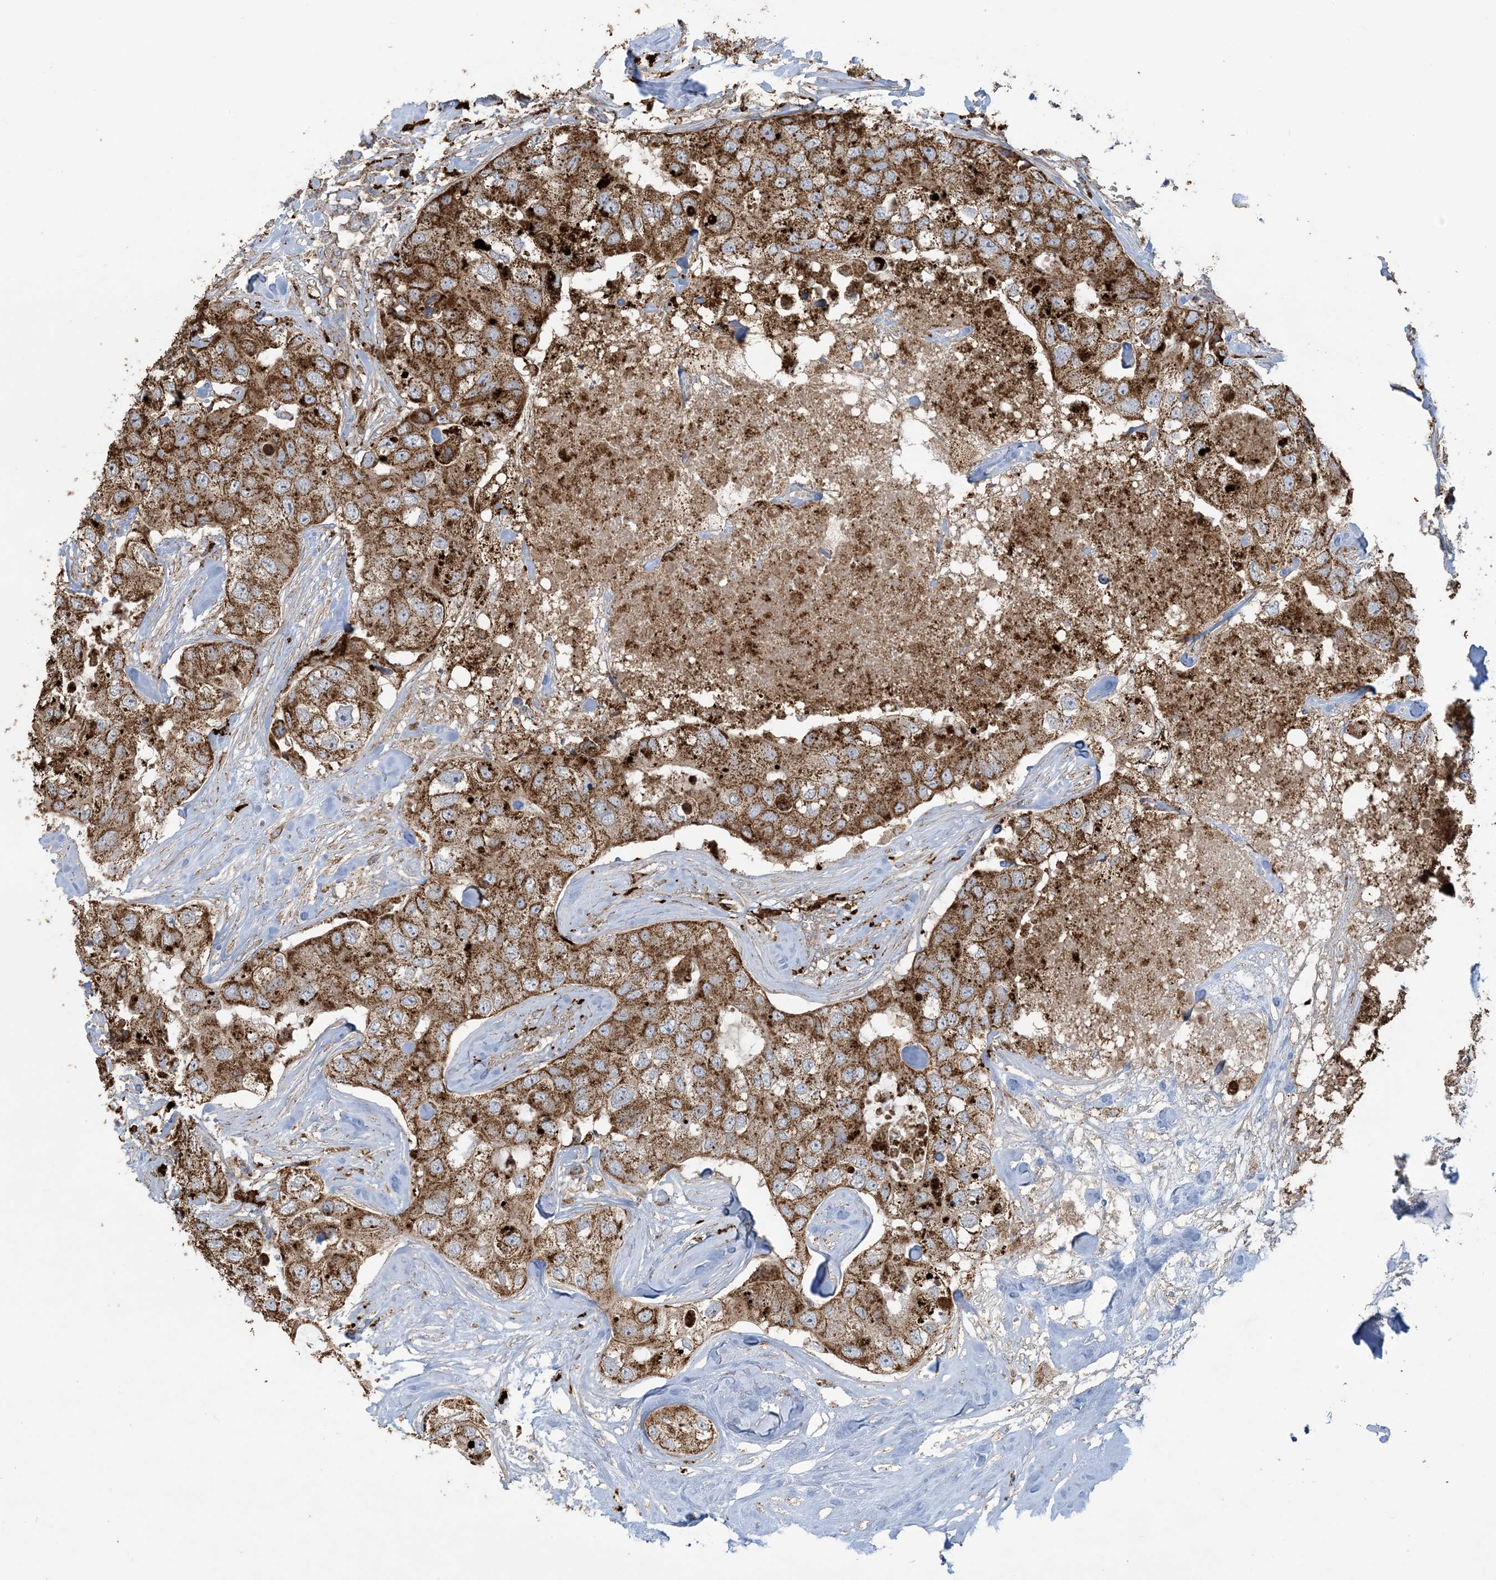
{"staining": {"intensity": "moderate", "quantity": ">75%", "location": "cytoplasmic/membranous"}, "tissue": "breast cancer", "cell_type": "Tumor cells", "image_type": "cancer", "snomed": [{"axis": "morphology", "description": "Duct carcinoma"}, {"axis": "topography", "description": "Breast"}], "caption": "The immunohistochemical stain shows moderate cytoplasmic/membranous positivity in tumor cells of breast cancer (infiltrating ductal carcinoma) tissue. (DAB (3,3'-diaminobenzidine) = brown stain, brightfield microscopy at high magnification).", "gene": "AGA", "patient": {"sex": "female", "age": 62}}